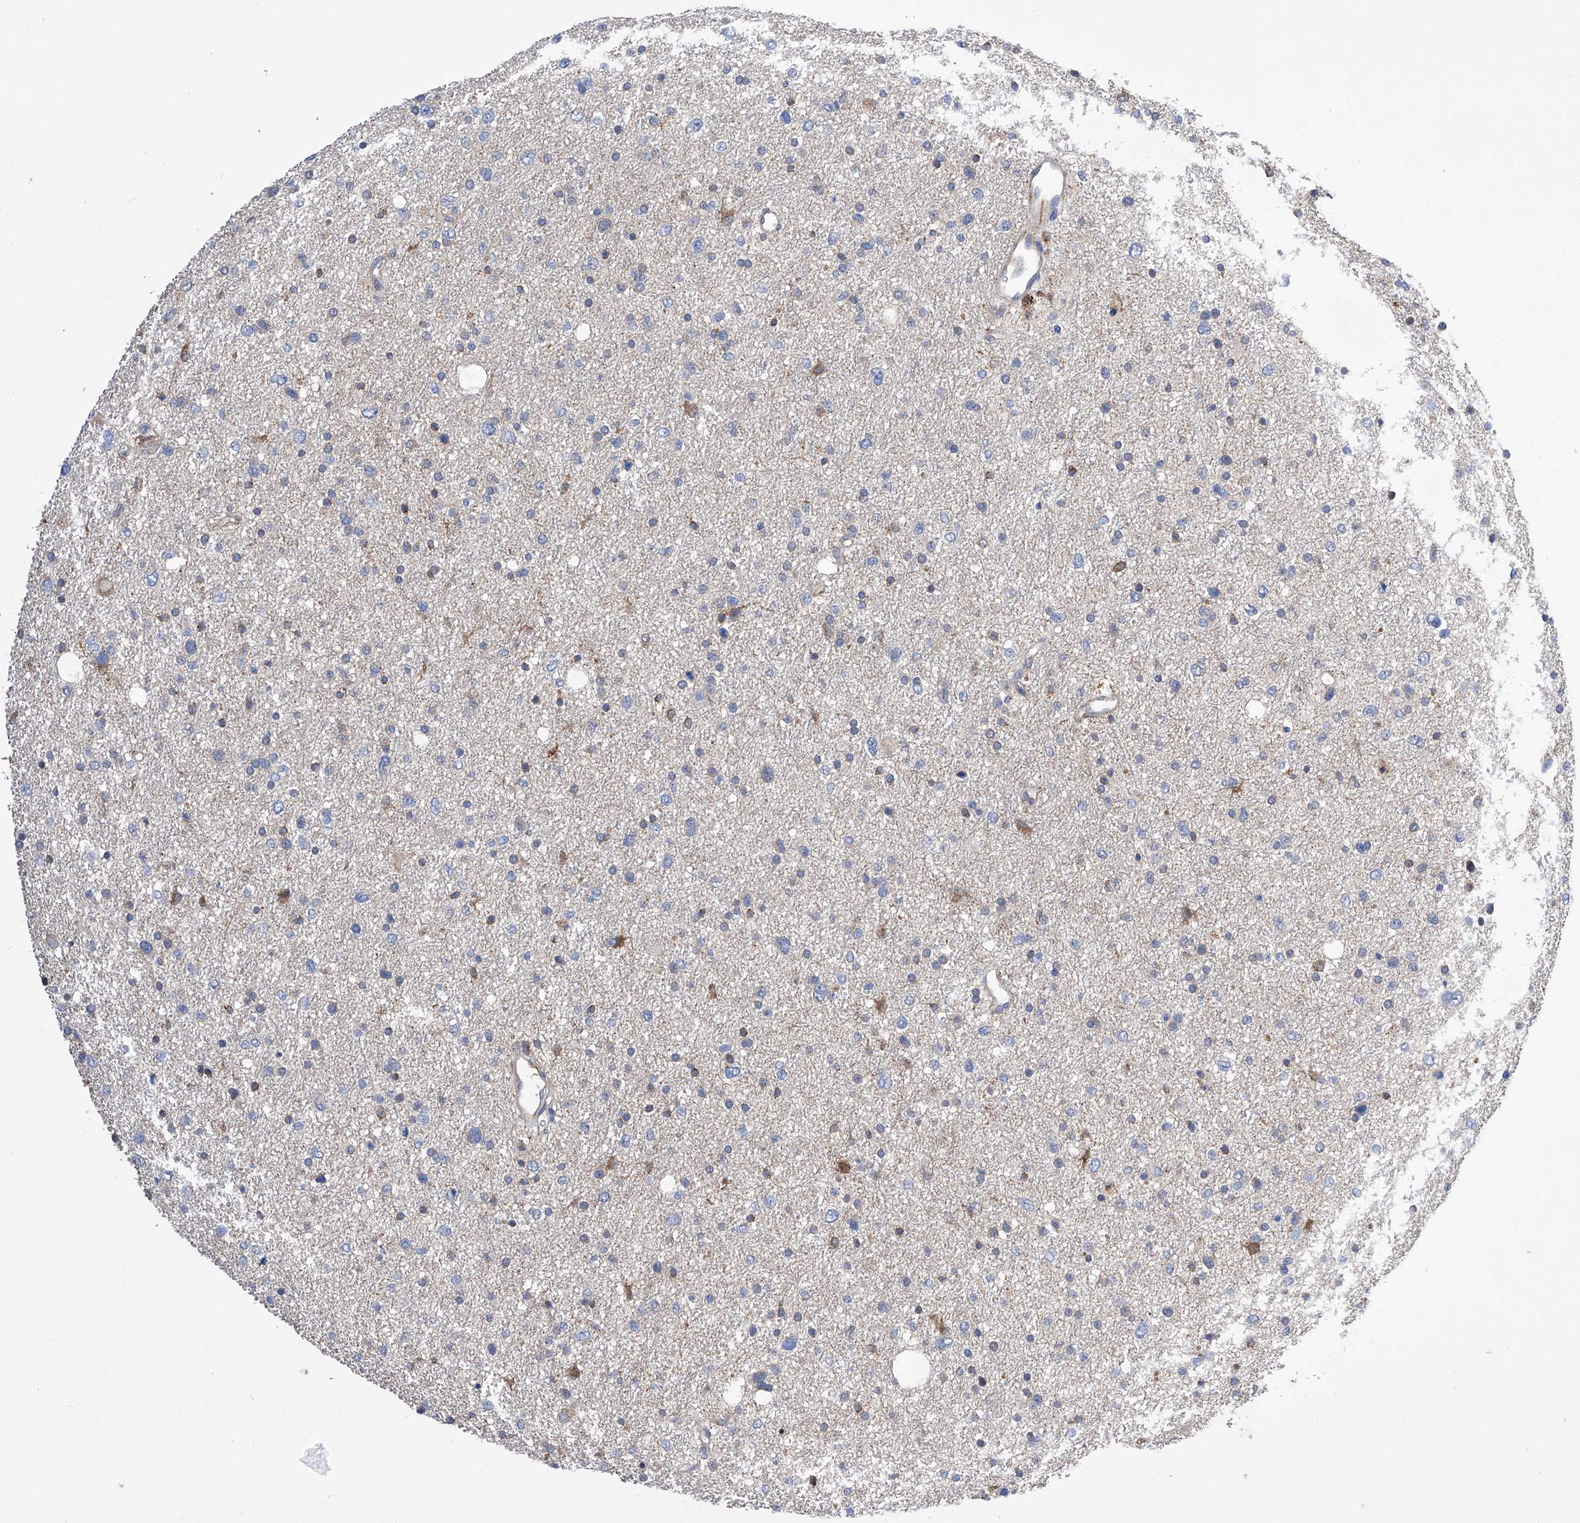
{"staining": {"intensity": "negative", "quantity": "none", "location": "none"}, "tissue": "glioma", "cell_type": "Tumor cells", "image_type": "cancer", "snomed": [{"axis": "morphology", "description": "Glioma, malignant, Low grade"}, {"axis": "topography", "description": "Brain"}], "caption": "Tumor cells show no significant staining in malignant low-grade glioma.", "gene": "SPATA20", "patient": {"sex": "female", "age": 37}}